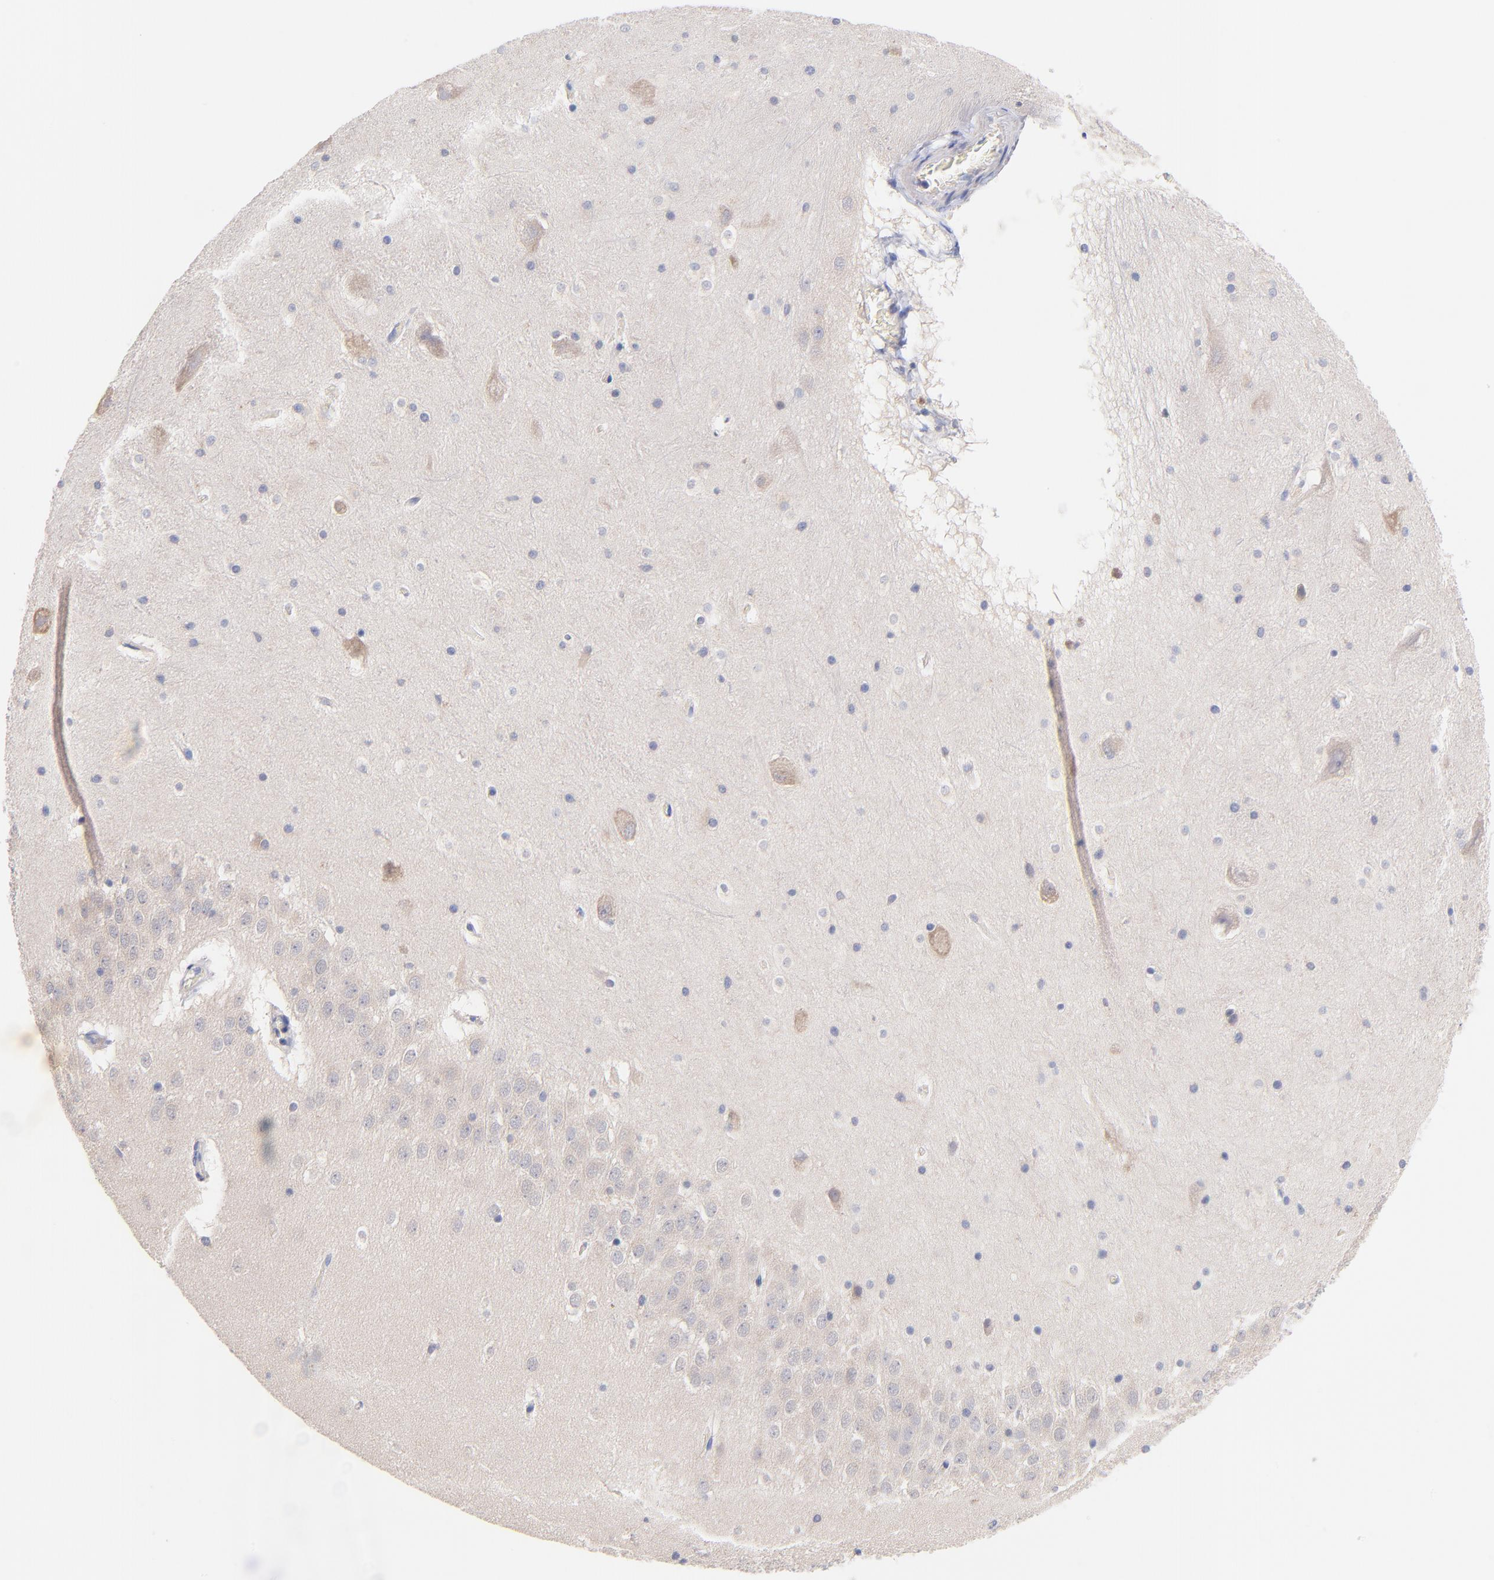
{"staining": {"intensity": "negative", "quantity": "none", "location": "none"}, "tissue": "hippocampus", "cell_type": "Glial cells", "image_type": "normal", "snomed": [{"axis": "morphology", "description": "Normal tissue, NOS"}, {"axis": "topography", "description": "Hippocampus"}], "caption": "Immunohistochemical staining of normal hippocampus displays no significant expression in glial cells. The staining is performed using DAB (3,3'-diaminobenzidine) brown chromogen with nuclei counter-stained in using hematoxylin.", "gene": "TNFRSF13C", "patient": {"sex": "male", "age": 45}}